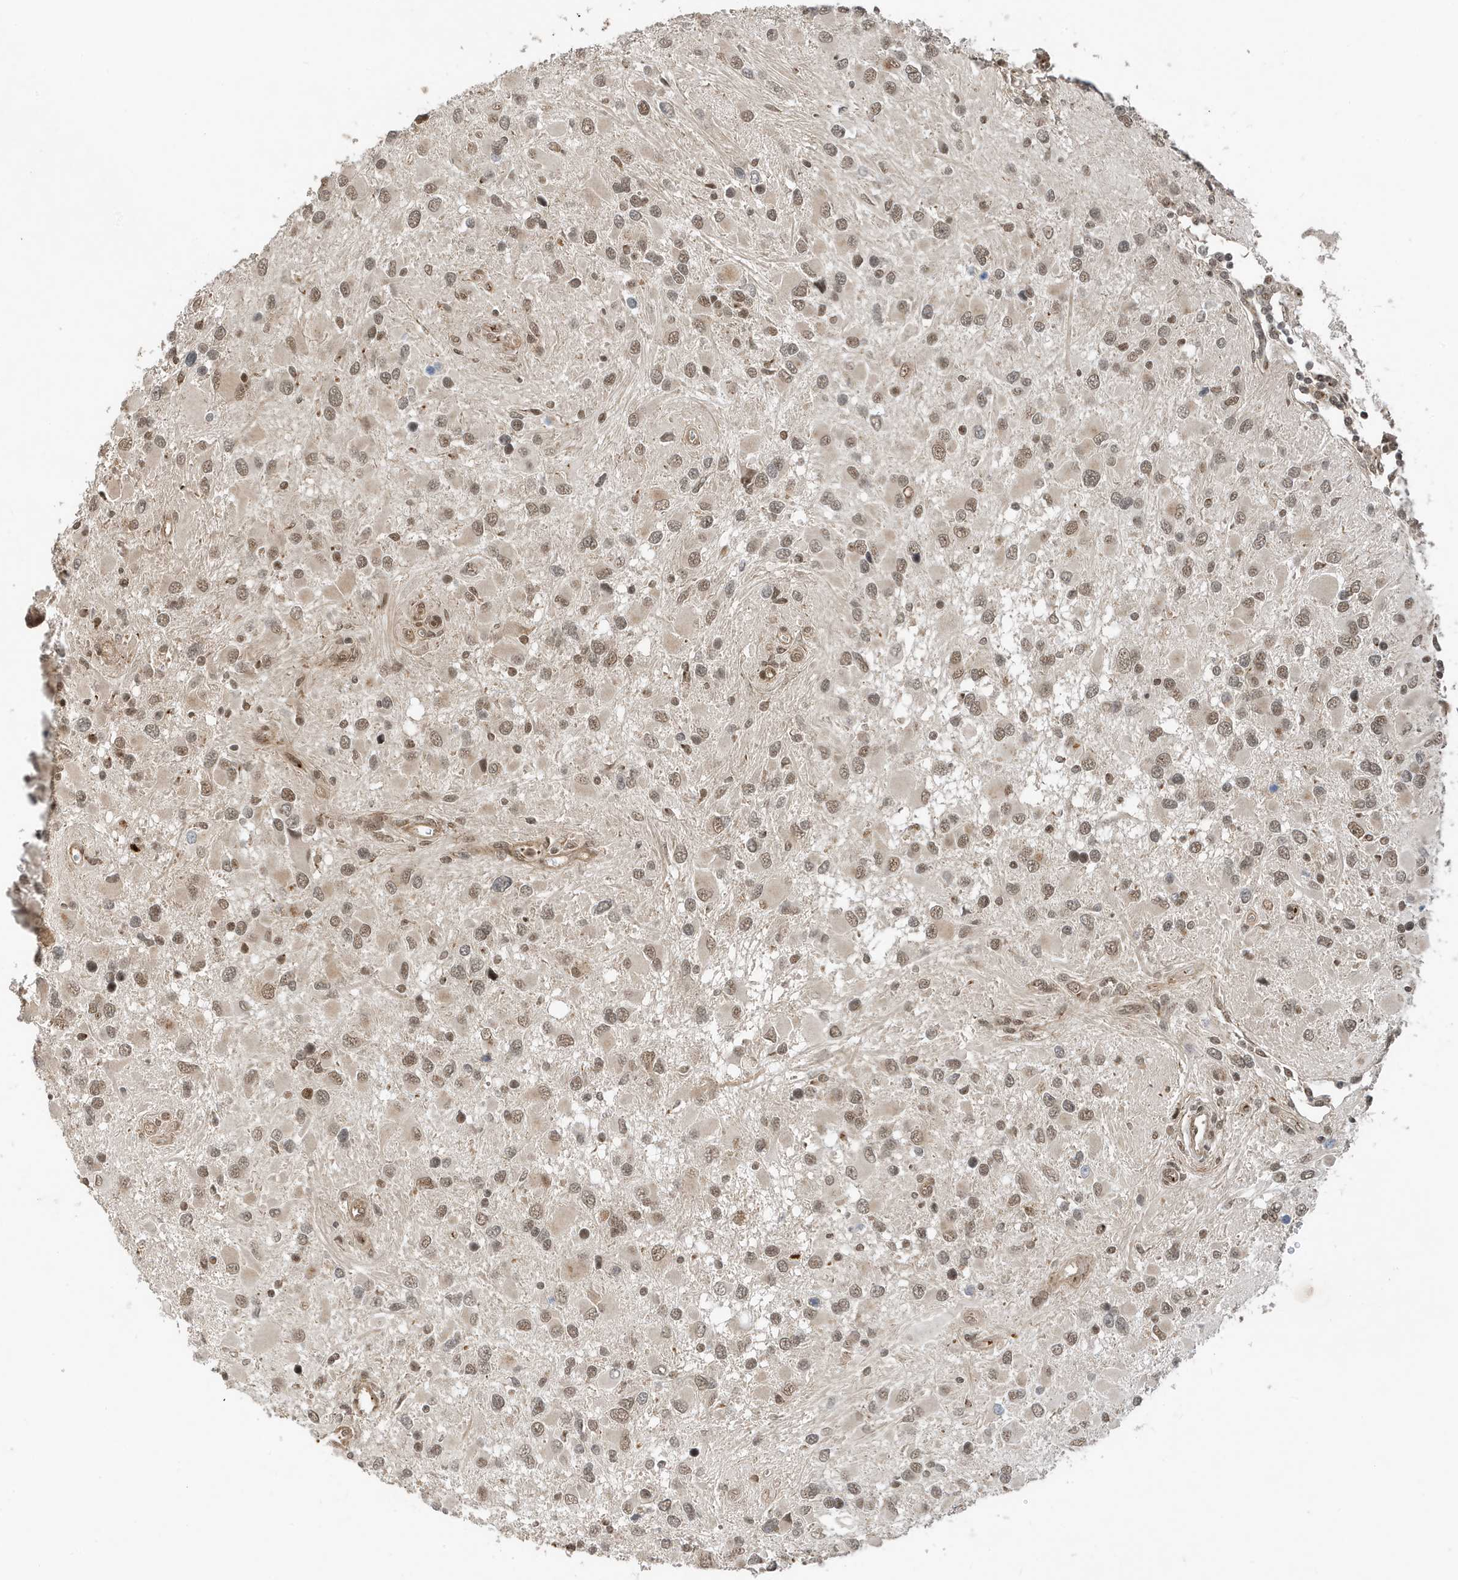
{"staining": {"intensity": "weak", "quantity": "25%-75%", "location": "nuclear"}, "tissue": "glioma", "cell_type": "Tumor cells", "image_type": "cancer", "snomed": [{"axis": "morphology", "description": "Glioma, malignant, High grade"}, {"axis": "topography", "description": "Brain"}], "caption": "A photomicrograph of human glioma stained for a protein exhibits weak nuclear brown staining in tumor cells.", "gene": "MAST3", "patient": {"sex": "male", "age": 53}}